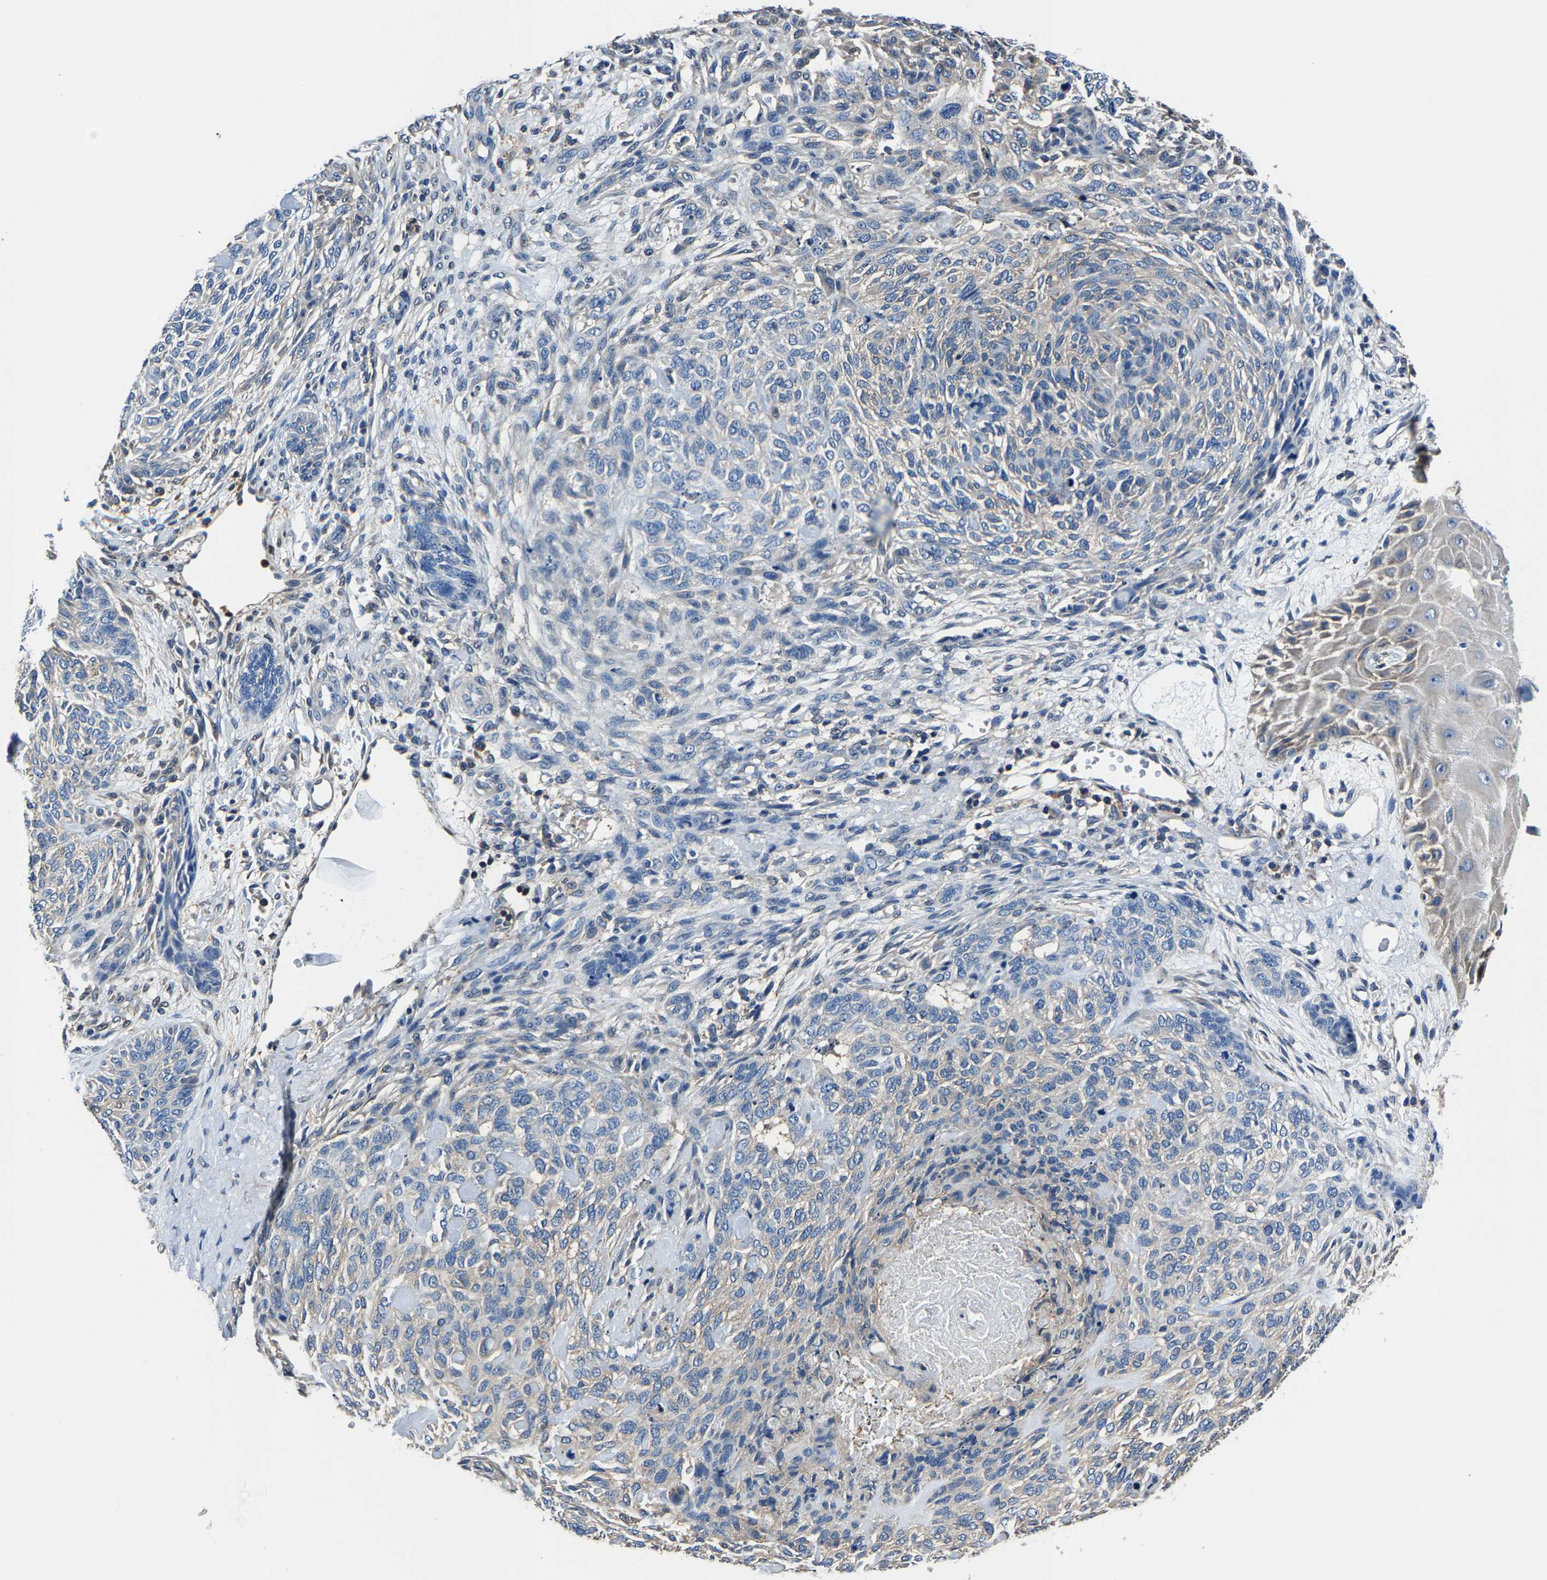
{"staining": {"intensity": "weak", "quantity": "<25%", "location": "cytoplasmic/membranous"}, "tissue": "skin cancer", "cell_type": "Tumor cells", "image_type": "cancer", "snomed": [{"axis": "morphology", "description": "Basal cell carcinoma"}, {"axis": "topography", "description": "Skin"}], "caption": "Histopathology image shows no significant protein positivity in tumor cells of skin cancer (basal cell carcinoma).", "gene": "ALDOB", "patient": {"sex": "male", "age": 55}}